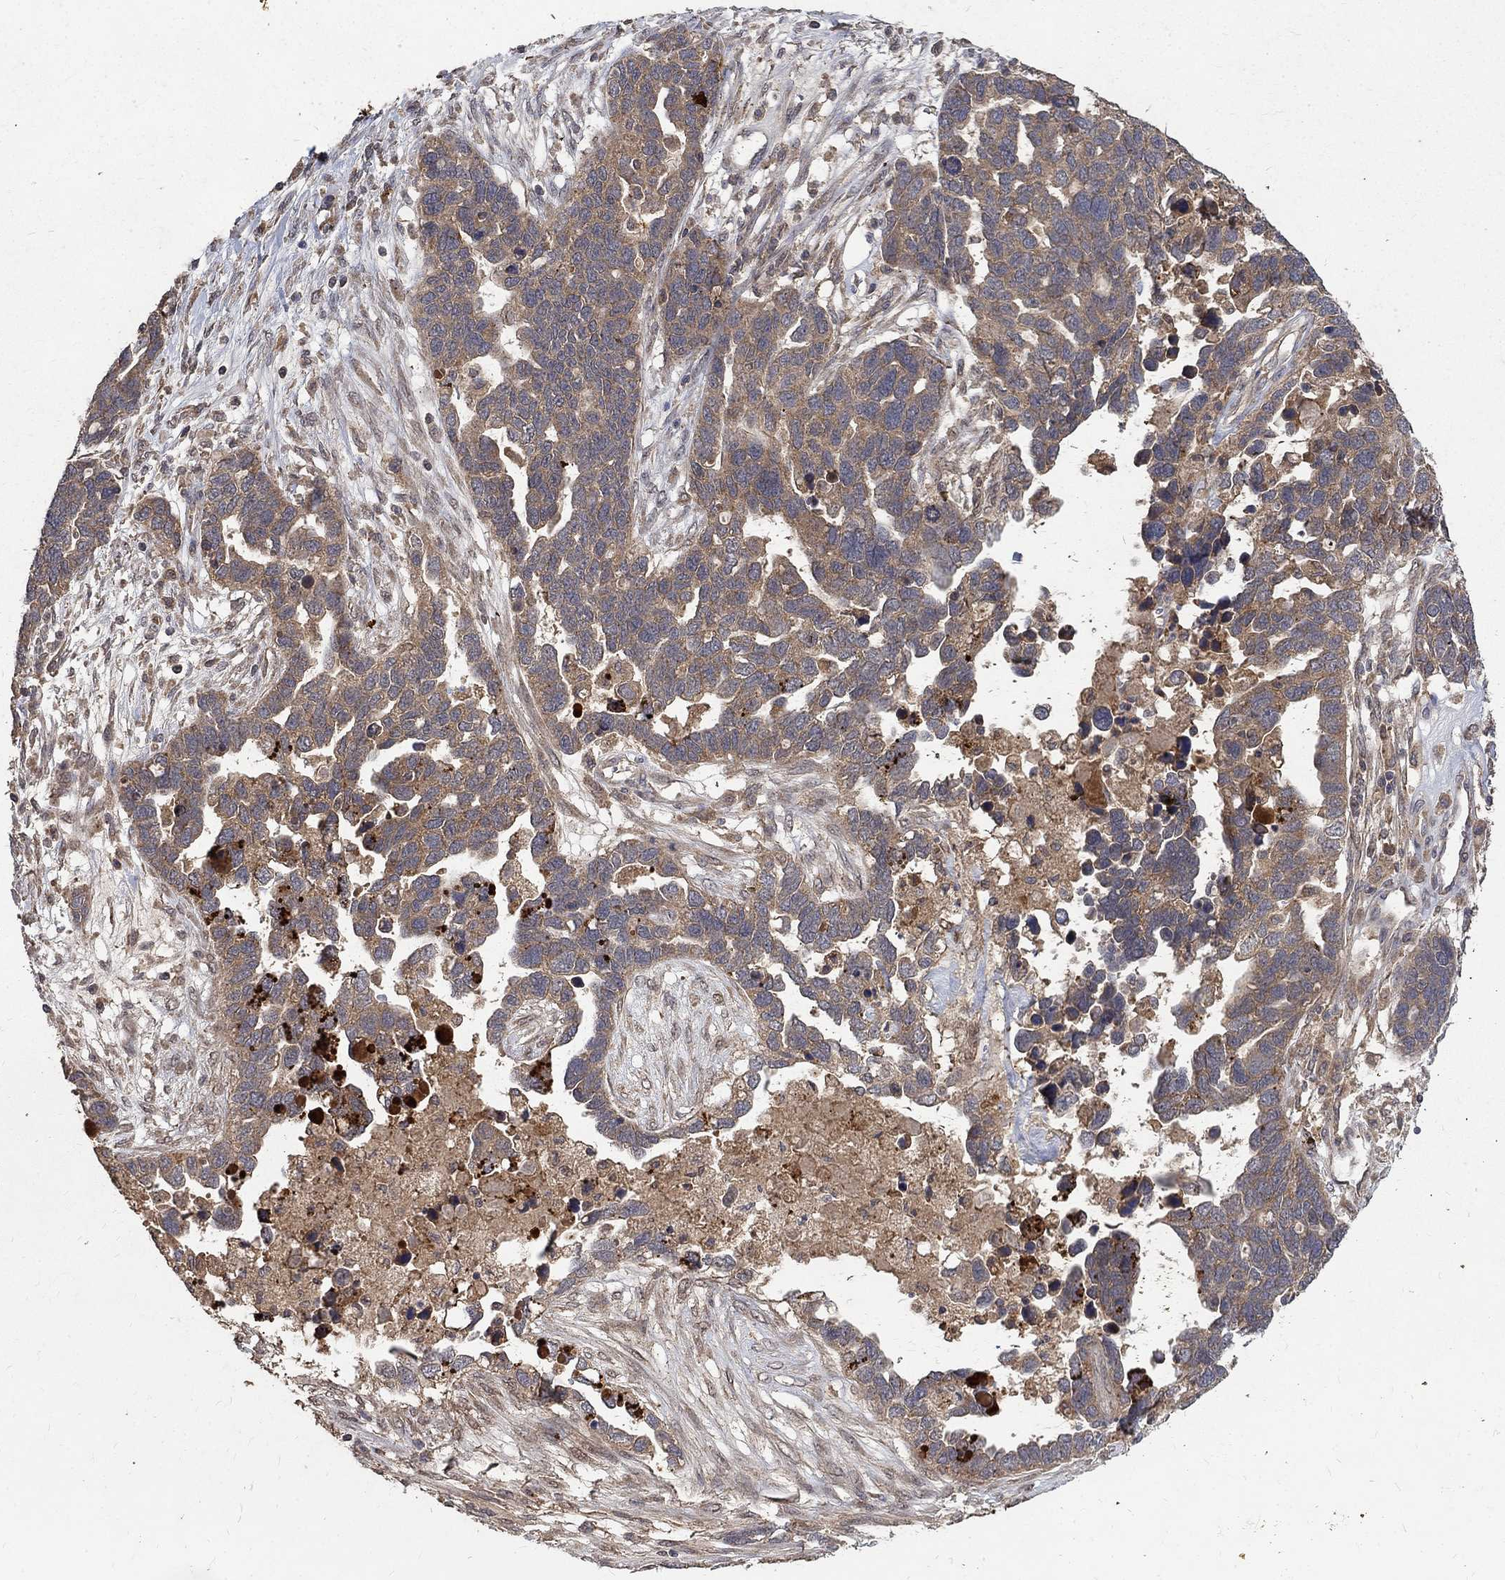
{"staining": {"intensity": "weak", "quantity": ">75%", "location": "cytoplasmic/membranous"}, "tissue": "ovarian cancer", "cell_type": "Tumor cells", "image_type": "cancer", "snomed": [{"axis": "morphology", "description": "Cystadenocarcinoma, serous, NOS"}, {"axis": "topography", "description": "Ovary"}], "caption": "Approximately >75% of tumor cells in human serous cystadenocarcinoma (ovarian) show weak cytoplasmic/membranous protein expression as visualized by brown immunohistochemical staining.", "gene": "C17orf75", "patient": {"sex": "female", "age": 54}}